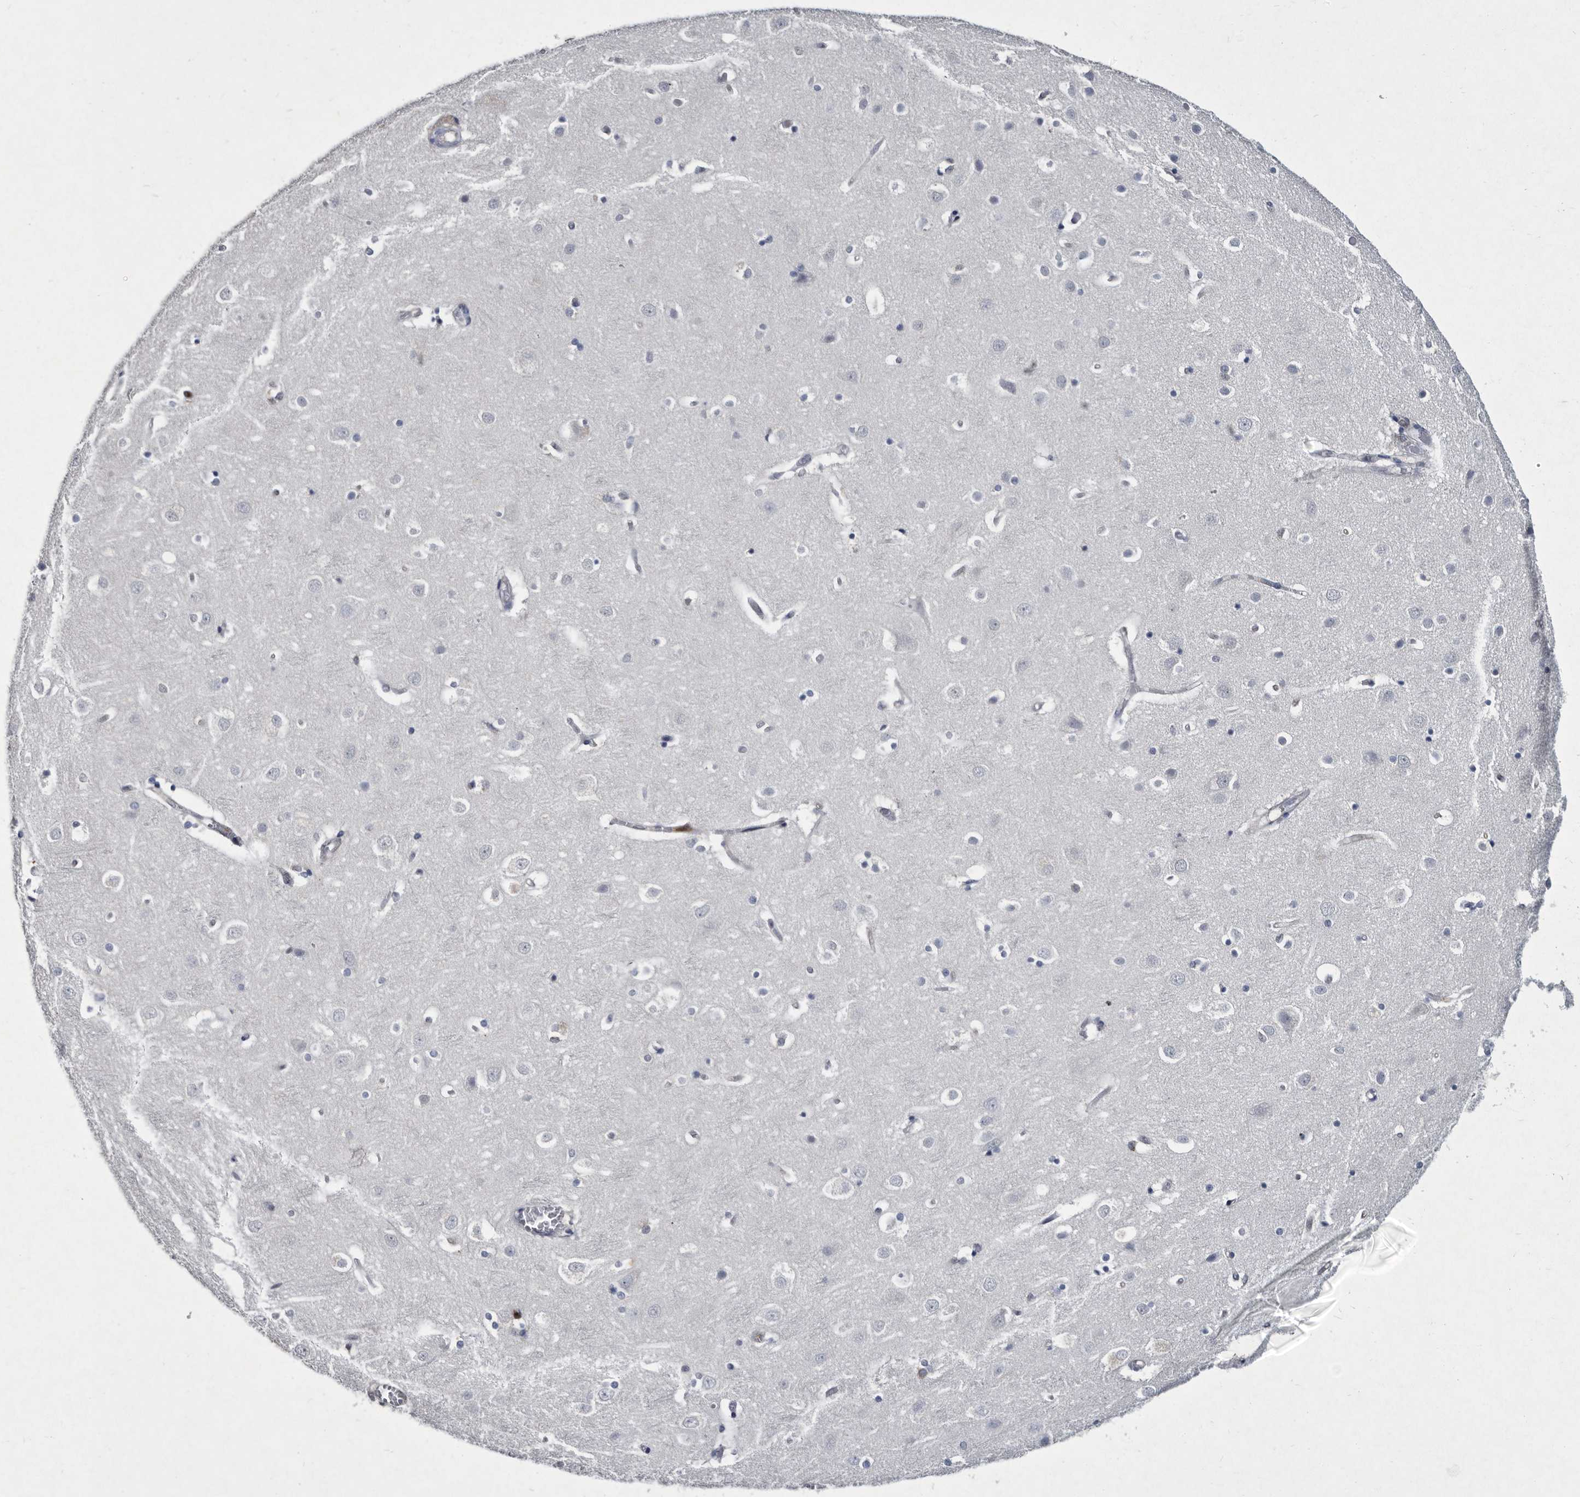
{"staining": {"intensity": "moderate", "quantity": "25%-75%", "location": "nuclear"}, "tissue": "cerebral cortex", "cell_type": "Endothelial cells", "image_type": "normal", "snomed": [{"axis": "morphology", "description": "Normal tissue, NOS"}, {"axis": "topography", "description": "Cerebral cortex"}], "caption": "Endothelial cells demonstrate medium levels of moderate nuclear expression in approximately 25%-75% of cells in unremarkable human cerebral cortex.", "gene": "SERPINB8", "patient": {"sex": "male", "age": 54}}